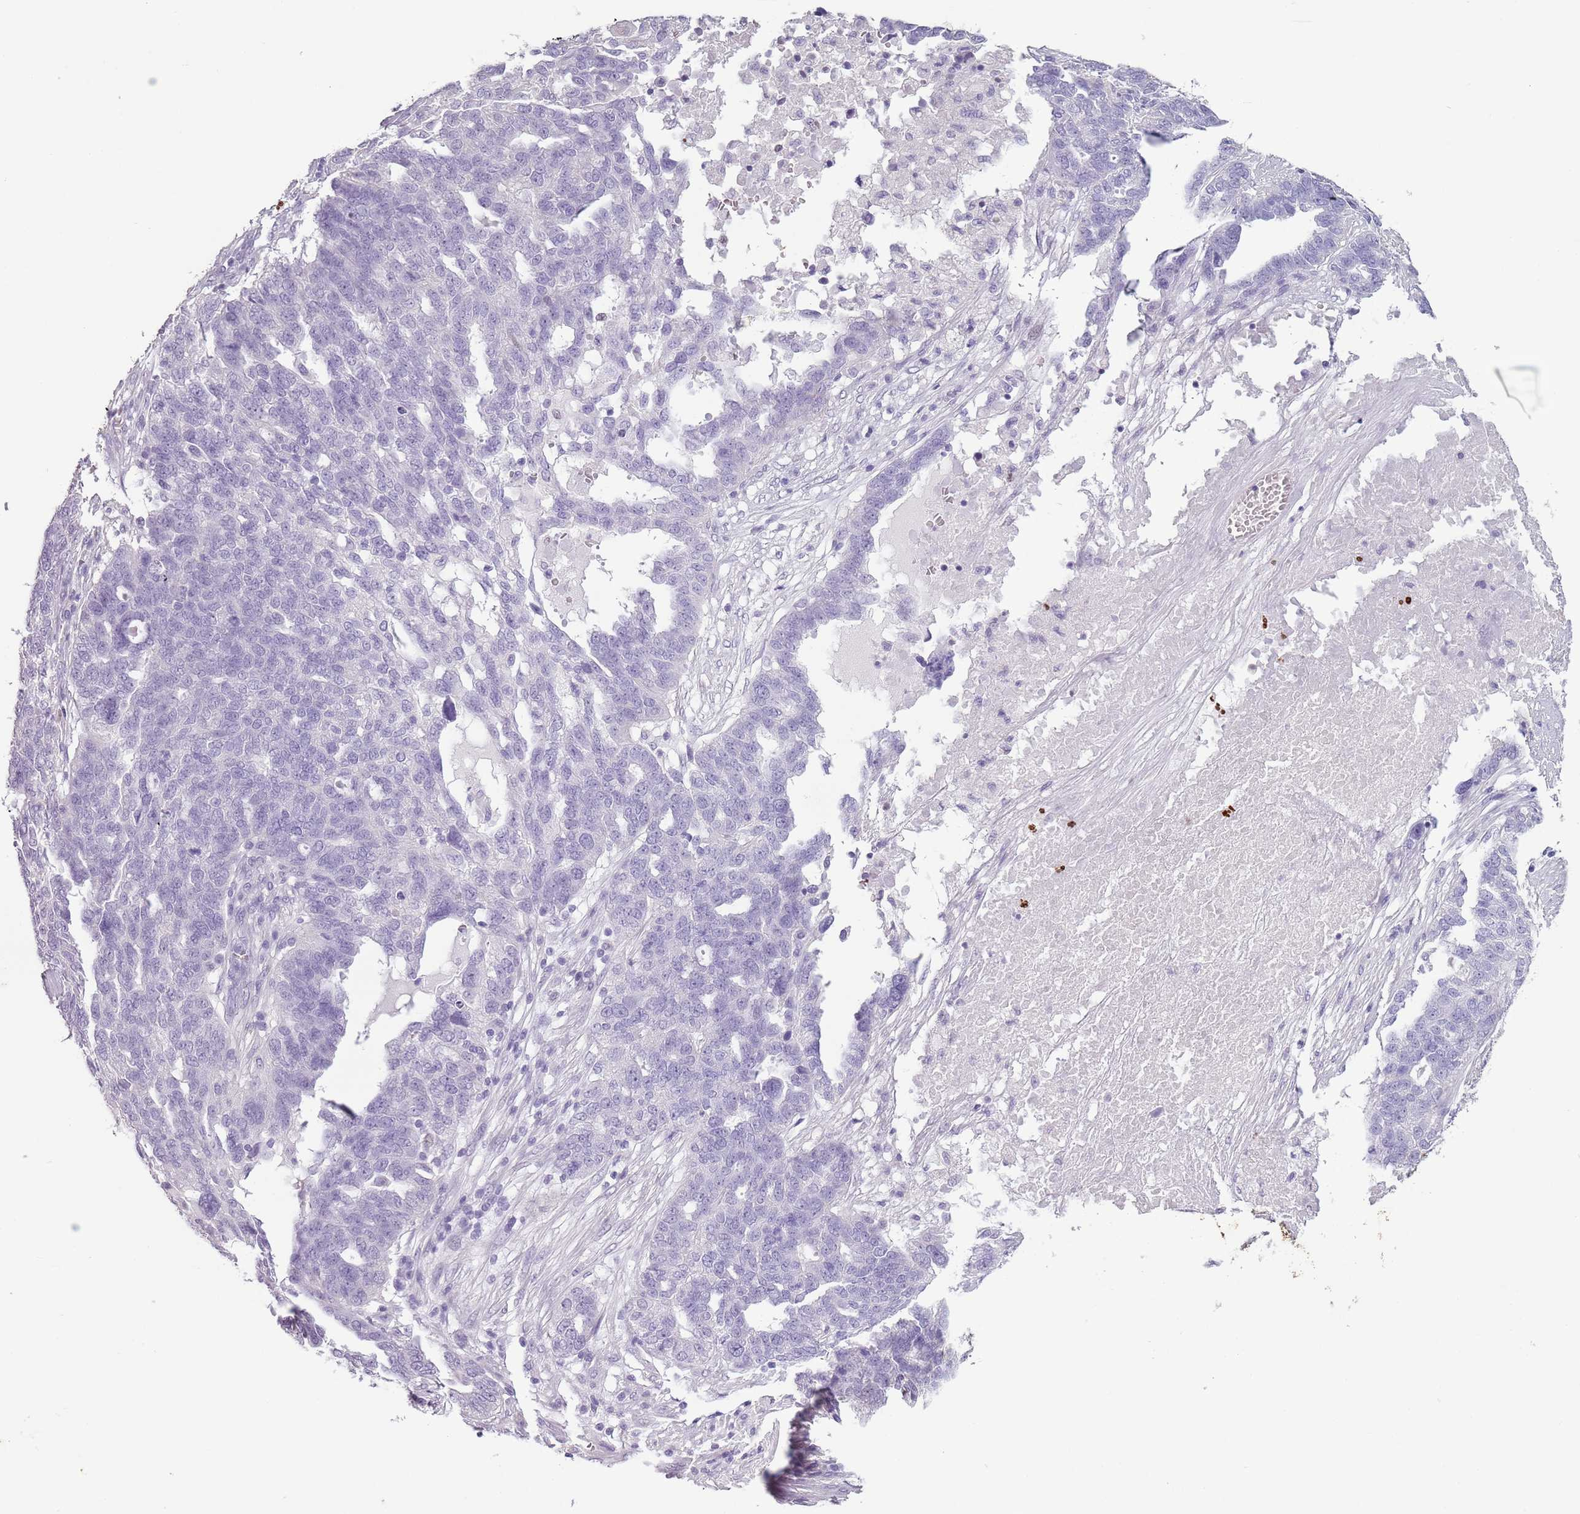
{"staining": {"intensity": "negative", "quantity": "none", "location": "none"}, "tissue": "ovarian cancer", "cell_type": "Tumor cells", "image_type": "cancer", "snomed": [{"axis": "morphology", "description": "Cystadenocarcinoma, serous, NOS"}, {"axis": "topography", "description": "Ovary"}], "caption": "Immunohistochemistry histopathology image of neoplastic tissue: ovarian serous cystadenocarcinoma stained with DAB displays no significant protein positivity in tumor cells. (Stains: DAB immunohistochemistry with hematoxylin counter stain, Microscopy: brightfield microscopy at high magnification).", "gene": "CELF6", "patient": {"sex": "female", "age": 59}}